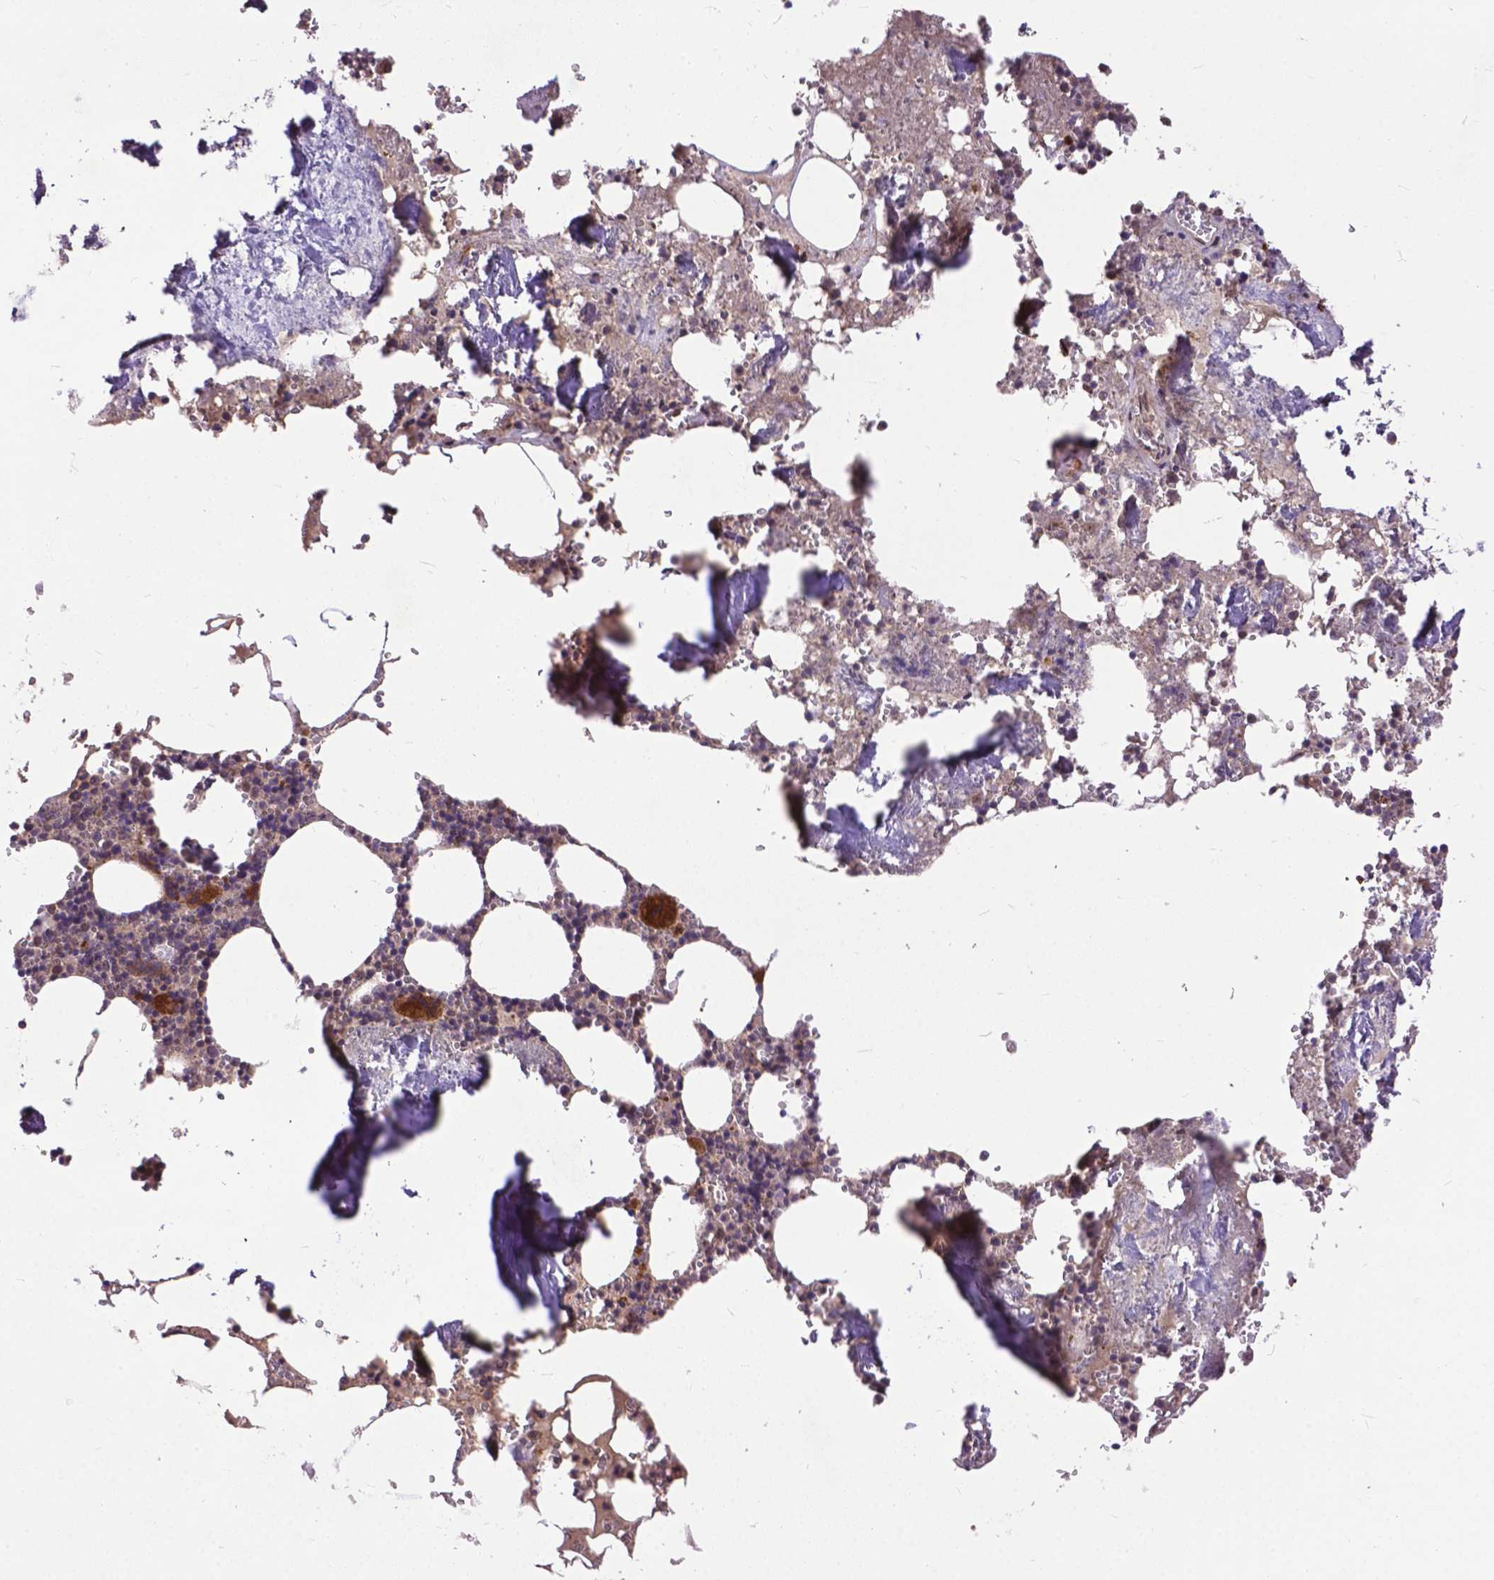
{"staining": {"intensity": "moderate", "quantity": "25%-75%", "location": "cytoplasmic/membranous"}, "tissue": "bone marrow", "cell_type": "Hematopoietic cells", "image_type": "normal", "snomed": [{"axis": "morphology", "description": "Normal tissue, NOS"}, {"axis": "topography", "description": "Bone marrow"}], "caption": "Hematopoietic cells display moderate cytoplasmic/membranous positivity in approximately 25%-75% of cells in unremarkable bone marrow. The protein is shown in brown color, while the nuclei are stained blue.", "gene": "ZNF616", "patient": {"sex": "male", "age": 54}}